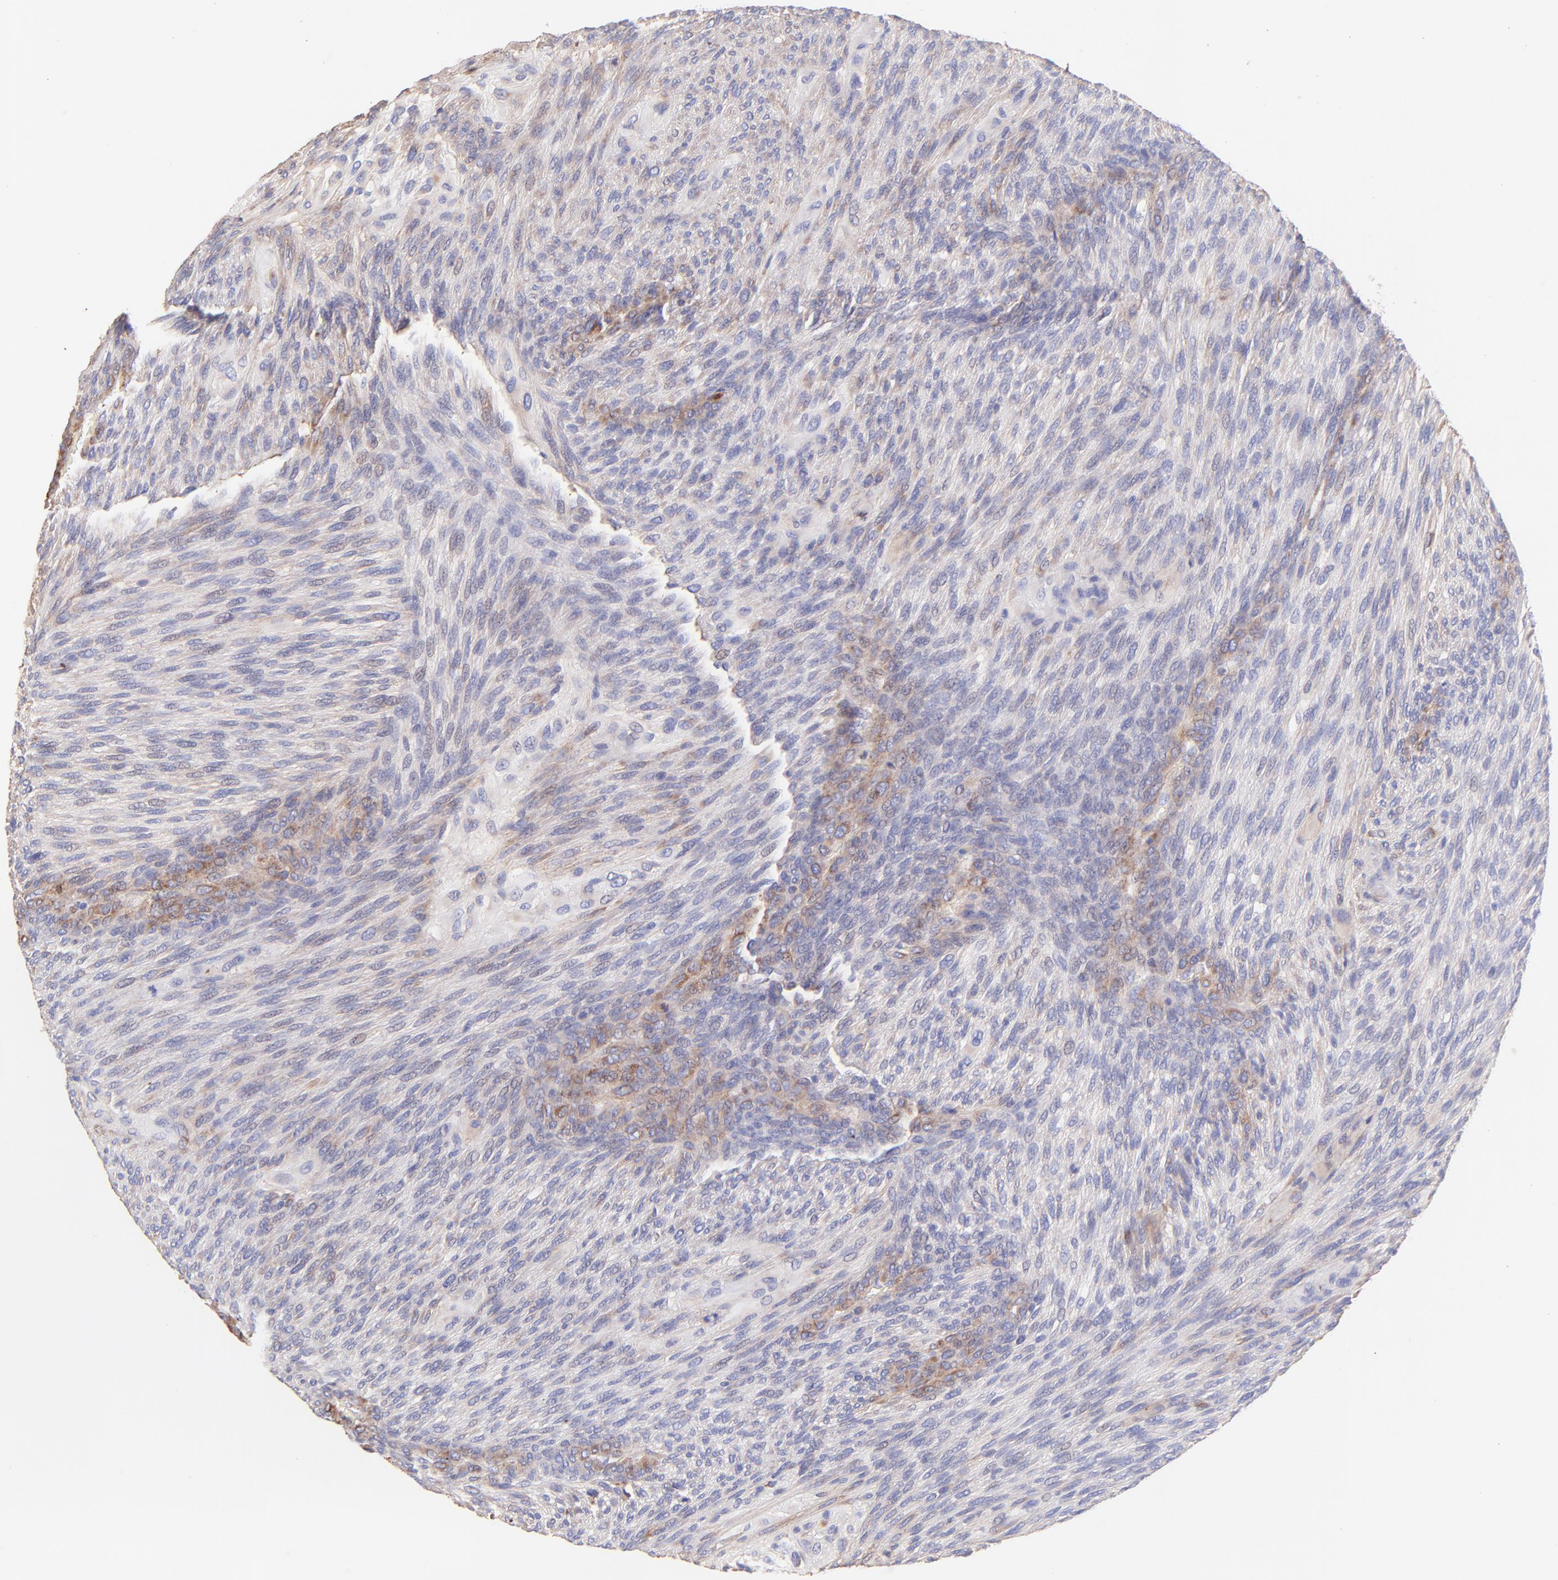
{"staining": {"intensity": "weak", "quantity": "25%-75%", "location": "cytoplasmic/membranous"}, "tissue": "glioma", "cell_type": "Tumor cells", "image_type": "cancer", "snomed": [{"axis": "morphology", "description": "Glioma, malignant, High grade"}, {"axis": "topography", "description": "Cerebral cortex"}], "caption": "This micrograph exhibits immunohistochemistry (IHC) staining of human malignant glioma (high-grade), with low weak cytoplasmic/membranous positivity in about 25%-75% of tumor cells.", "gene": "BGN", "patient": {"sex": "female", "age": 55}}